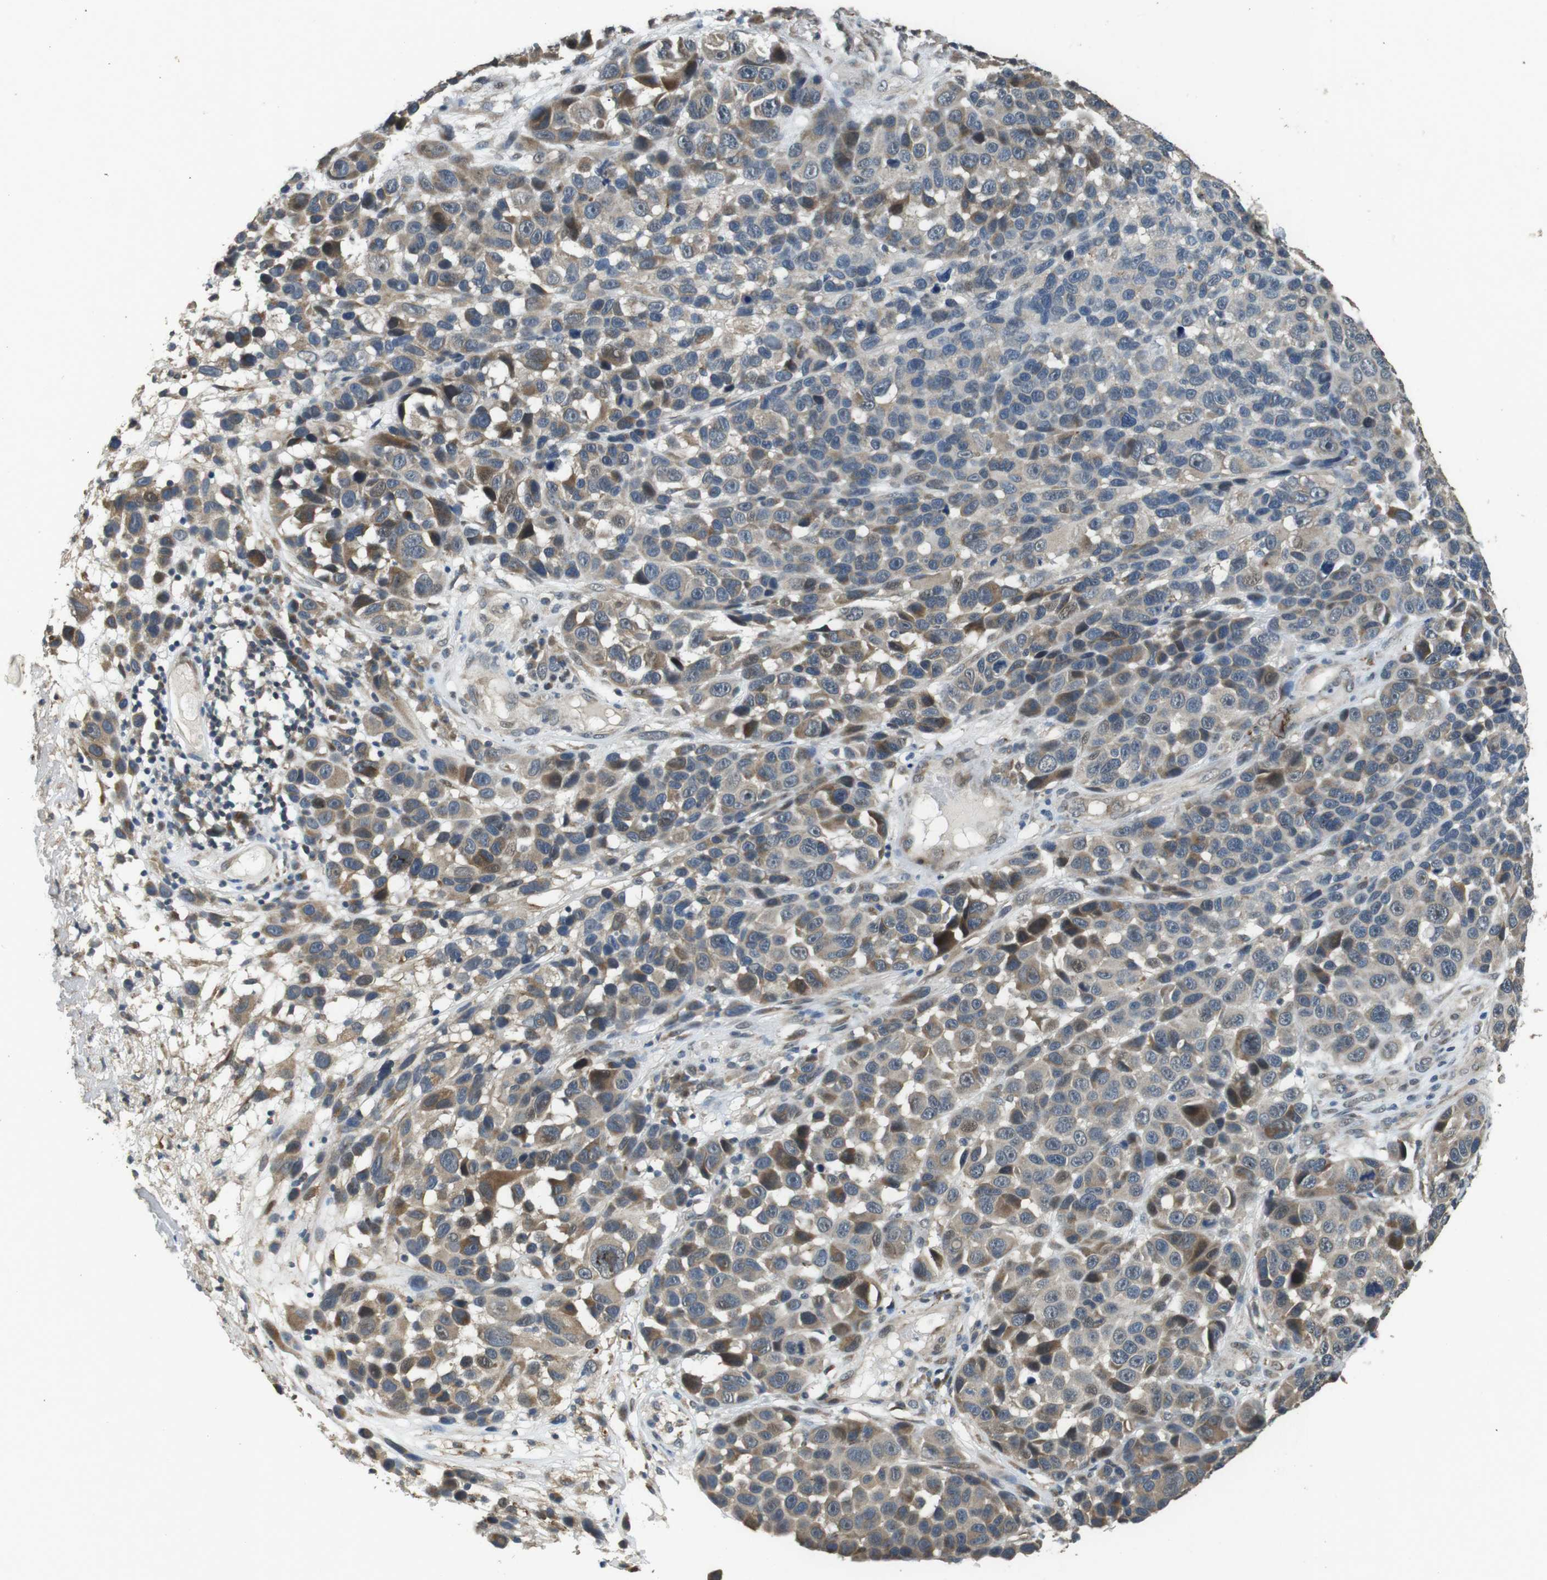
{"staining": {"intensity": "moderate", "quantity": ">75%", "location": "cytoplasmic/membranous"}, "tissue": "melanoma", "cell_type": "Tumor cells", "image_type": "cancer", "snomed": [{"axis": "morphology", "description": "Malignant melanoma, NOS"}, {"axis": "topography", "description": "Skin"}], "caption": "Tumor cells show moderate cytoplasmic/membranous positivity in about >75% of cells in melanoma.", "gene": "CLDN7", "patient": {"sex": "male", "age": 53}}